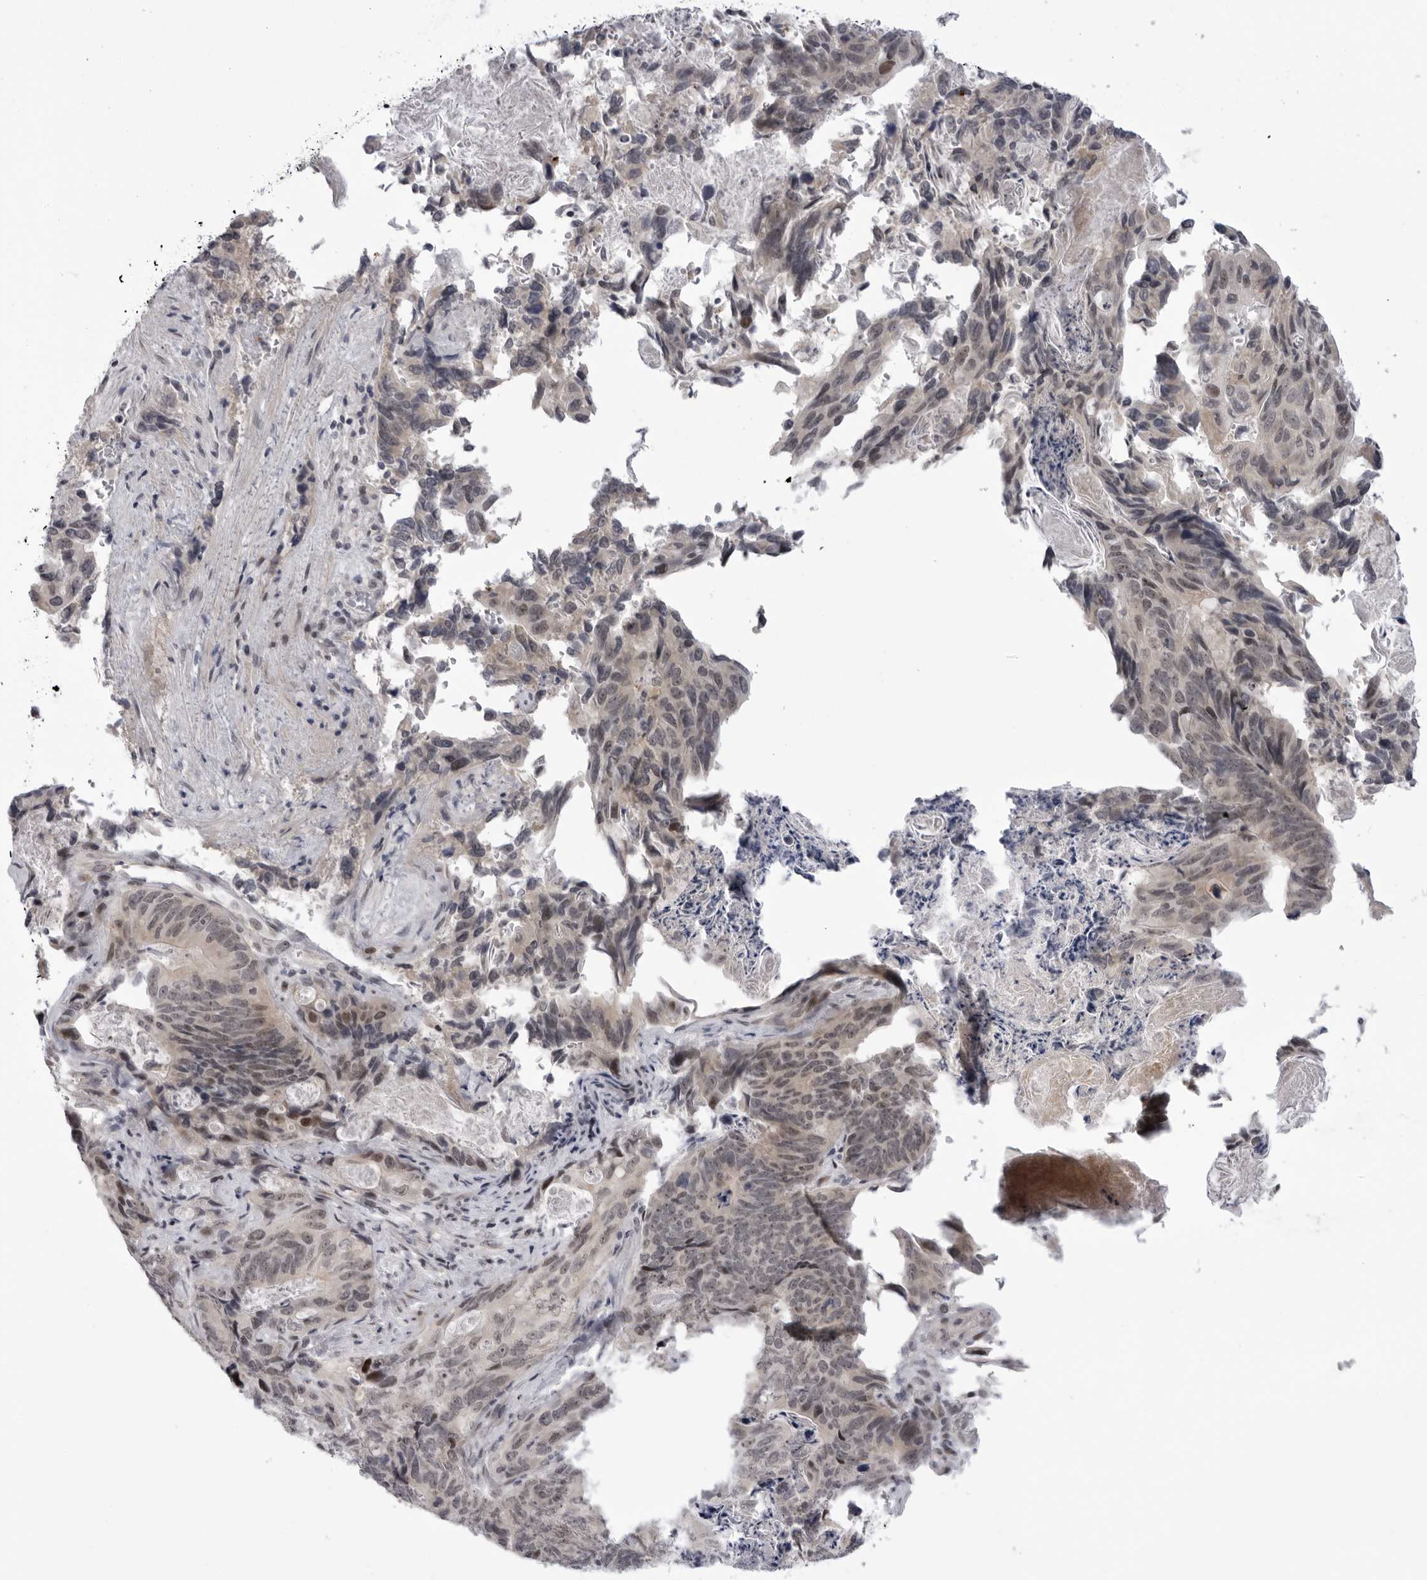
{"staining": {"intensity": "weak", "quantity": "25%-75%", "location": "nuclear"}, "tissue": "stomach cancer", "cell_type": "Tumor cells", "image_type": "cancer", "snomed": [{"axis": "morphology", "description": "Normal tissue, NOS"}, {"axis": "morphology", "description": "Adenocarcinoma, NOS"}, {"axis": "topography", "description": "Stomach"}], "caption": "The micrograph shows staining of stomach cancer, revealing weak nuclear protein staining (brown color) within tumor cells. Using DAB (brown) and hematoxylin (blue) stains, captured at high magnification using brightfield microscopy.", "gene": "ALPK2", "patient": {"sex": "female", "age": 89}}